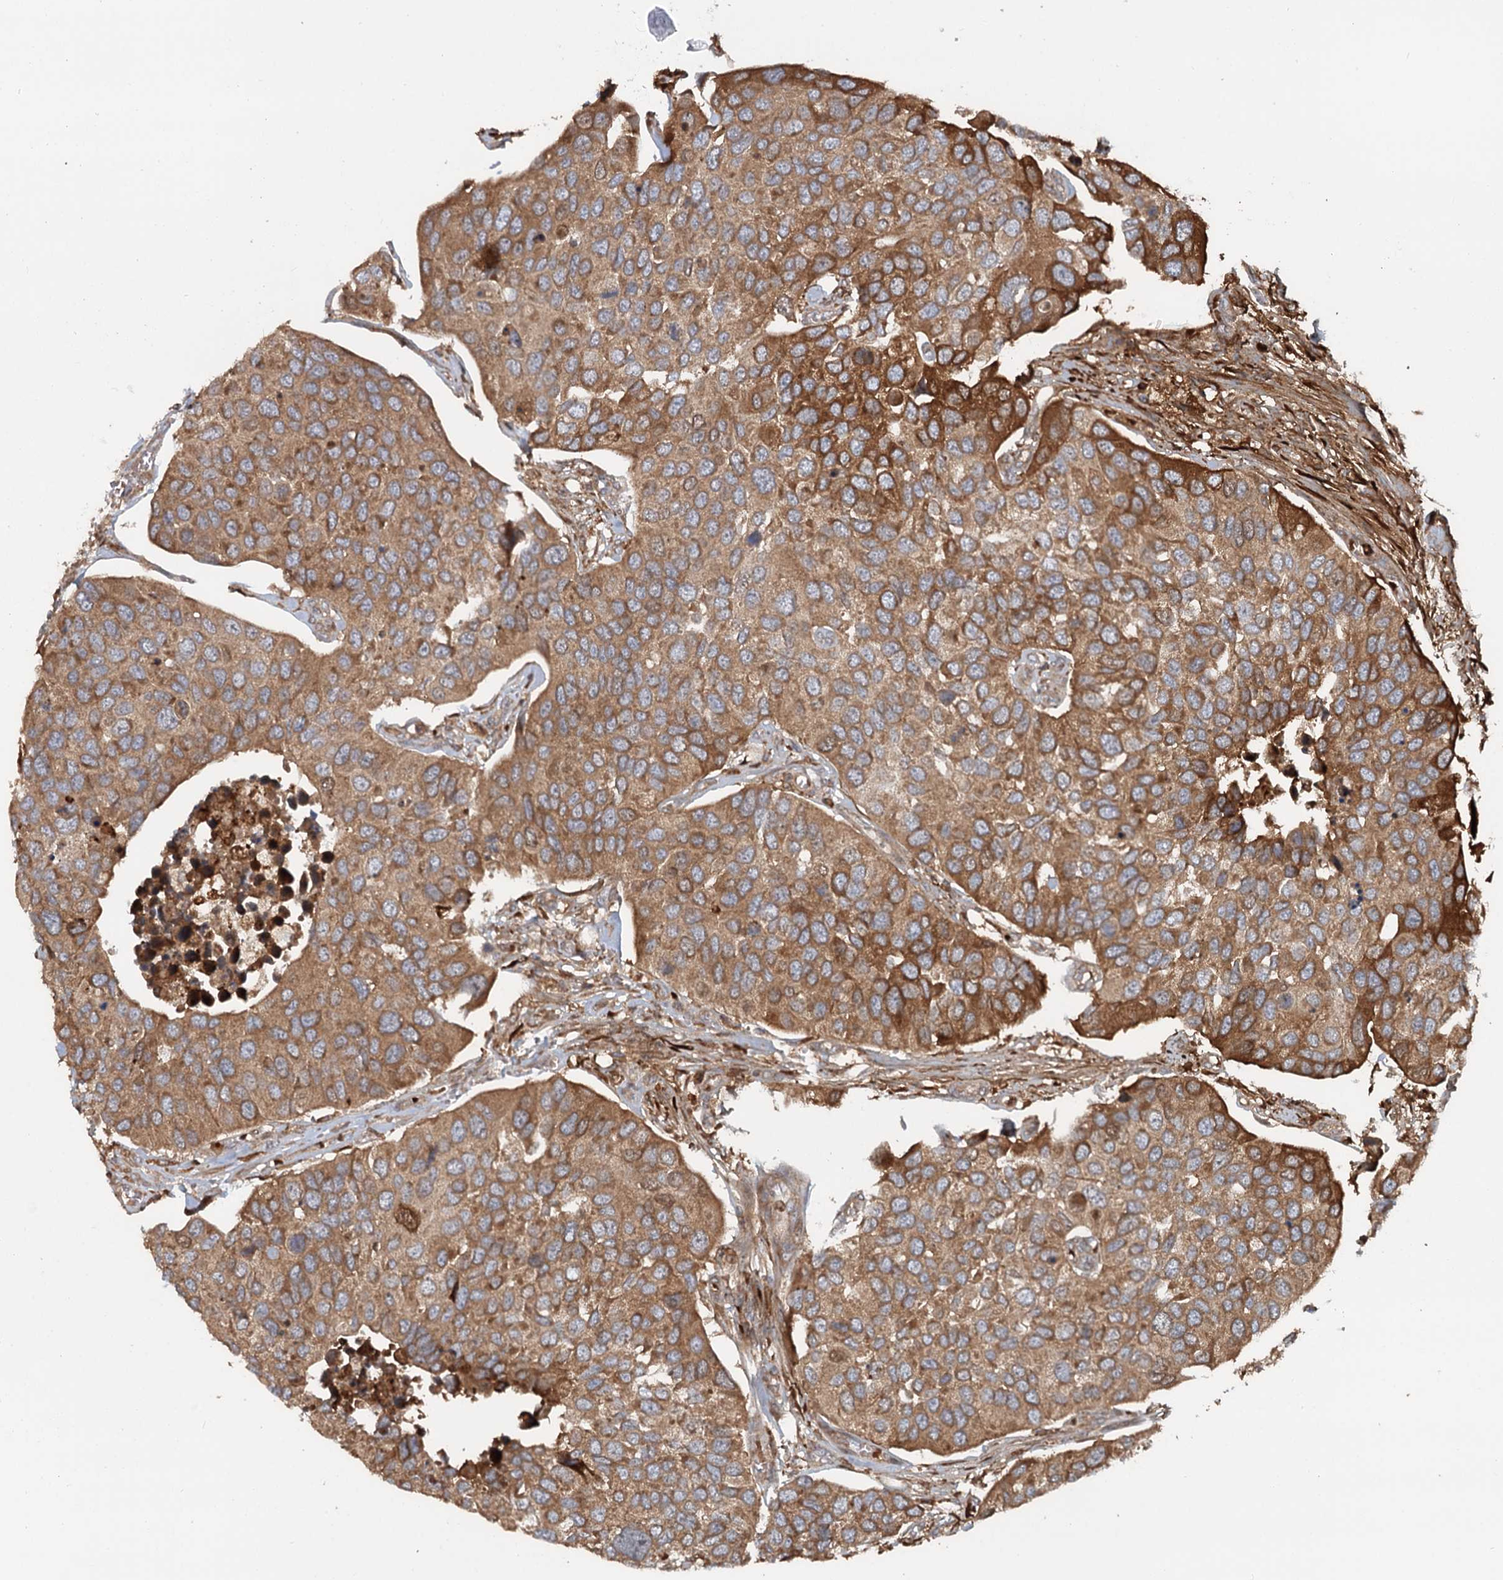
{"staining": {"intensity": "moderate", "quantity": ">75%", "location": "cytoplasmic/membranous"}, "tissue": "urothelial cancer", "cell_type": "Tumor cells", "image_type": "cancer", "snomed": [{"axis": "morphology", "description": "Urothelial carcinoma, High grade"}, {"axis": "topography", "description": "Urinary bladder"}], "caption": "Urothelial cancer stained with DAB IHC reveals medium levels of moderate cytoplasmic/membranous positivity in about >75% of tumor cells. Immunohistochemistry (ihc) stains the protein of interest in brown and the nuclei are stained blue.", "gene": "RNF111", "patient": {"sex": "male", "age": 74}}